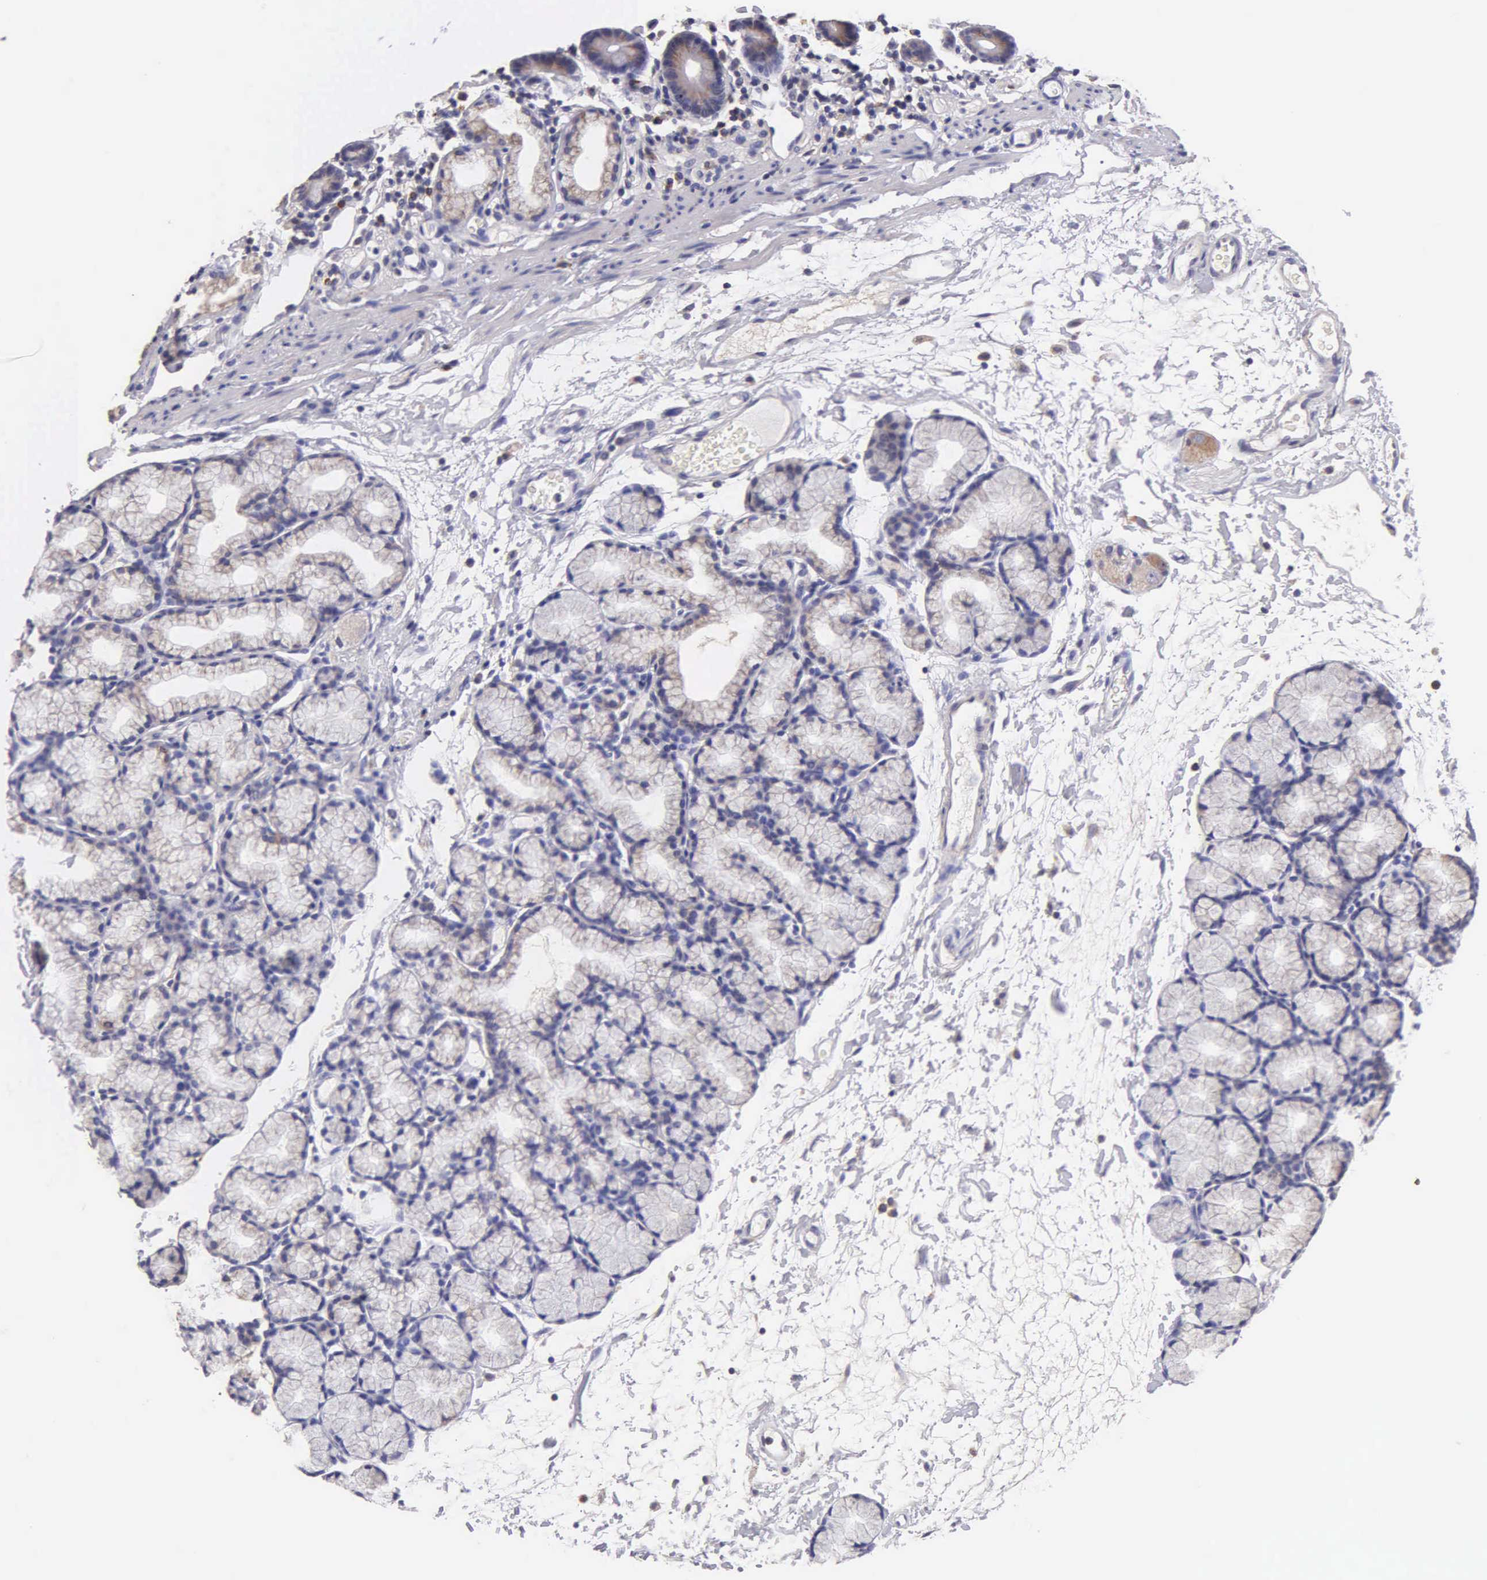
{"staining": {"intensity": "weak", "quantity": "<25%", "location": "cytoplasmic/membranous"}, "tissue": "duodenum", "cell_type": "Glandular cells", "image_type": "normal", "snomed": [{"axis": "morphology", "description": "Normal tissue, NOS"}, {"axis": "topography", "description": "Duodenum"}], "caption": "Immunohistochemical staining of normal duodenum displays no significant staining in glandular cells. (DAB (3,3'-diaminobenzidine) immunohistochemistry, high magnification).", "gene": "ESR1", "patient": {"sex": "female", "age": 48}}